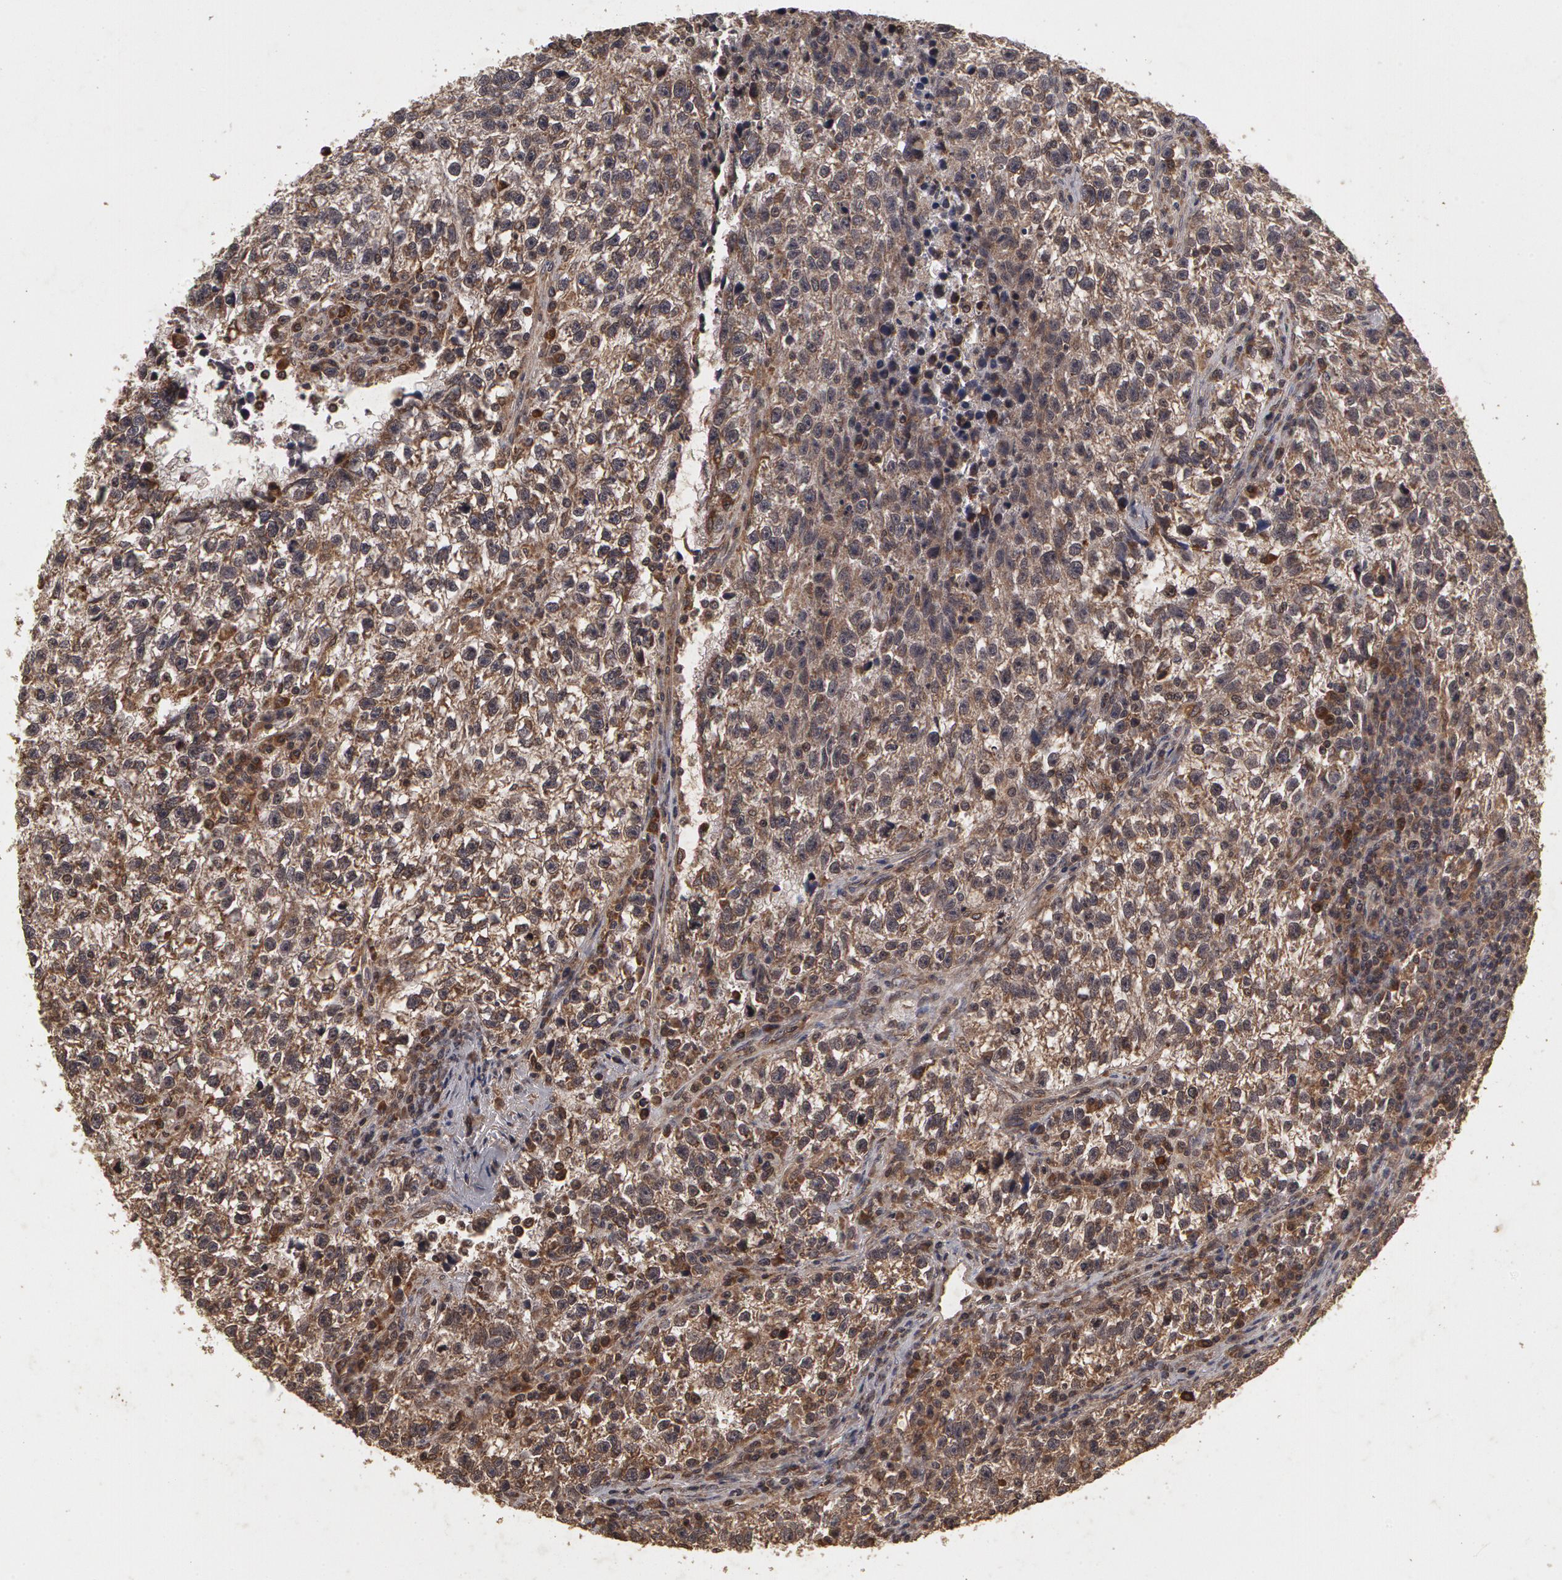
{"staining": {"intensity": "weak", "quantity": "25%-75%", "location": "cytoplasmic/membranous"}, "tissue": "testis cancer", "cell_type": "Tumor cells", "image_type": "cancer", "snomed": [{"axis": "morphology", "description": "Seminoma, NOS"}, {"axis": "topography", "description": "Testis"}], "caption": "A low amount of weak cytoplasmic/membranous expression is present in about 25%-75% of tumor cells in testis cancer tissue. Using DAB (brown) and hematoxylin (blue) stains, captured at high magnification using brightfield microscopy.", "gene": "CALR", "patient": {"sex": "male", "age": 38}}